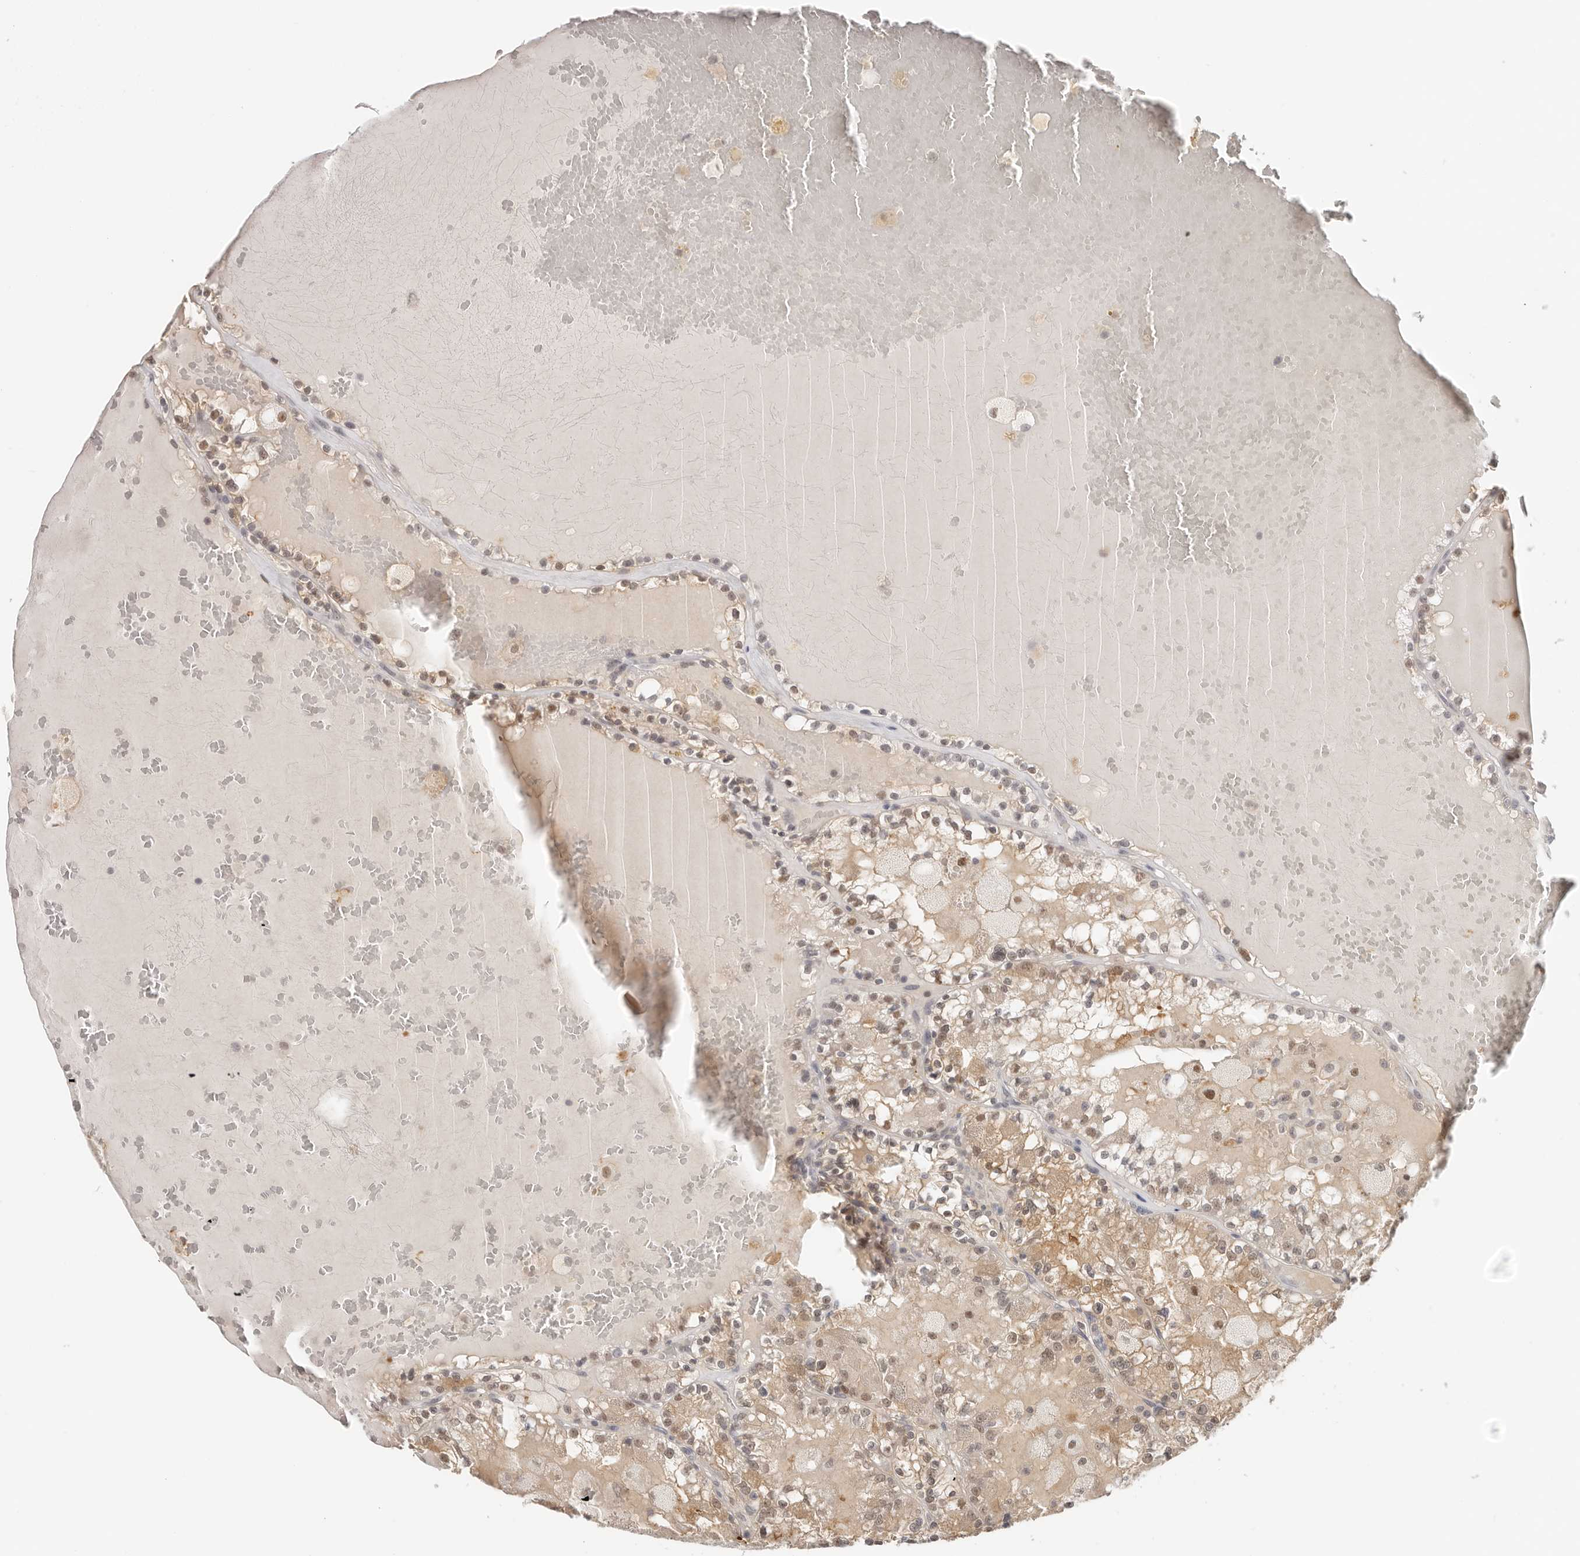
{"staining": {"intensity": "moderate", "quantity": ">75%", "location": "cytoplasmic/membranous,nuclear"}, "tissue": "renal cancer", "cell_type": "Tumor cells", "image_type": "cancer", "snomed": [{"axis": "morphology", "description": "Adenocarcinoma, NOS"}, {"axis": "topography", "description": "Kidney"}], "caption": "The photomicrograph exhibits a brown stain indicating the presence of a protein in the cytoplasmic/membranous and nuclear of tumor cells in renal cancer. (DAB IHC, brown staining for protein, blue staining for nuclei).", "gene": "LARP7", "patient": {"sex": "female", "age": 56}}